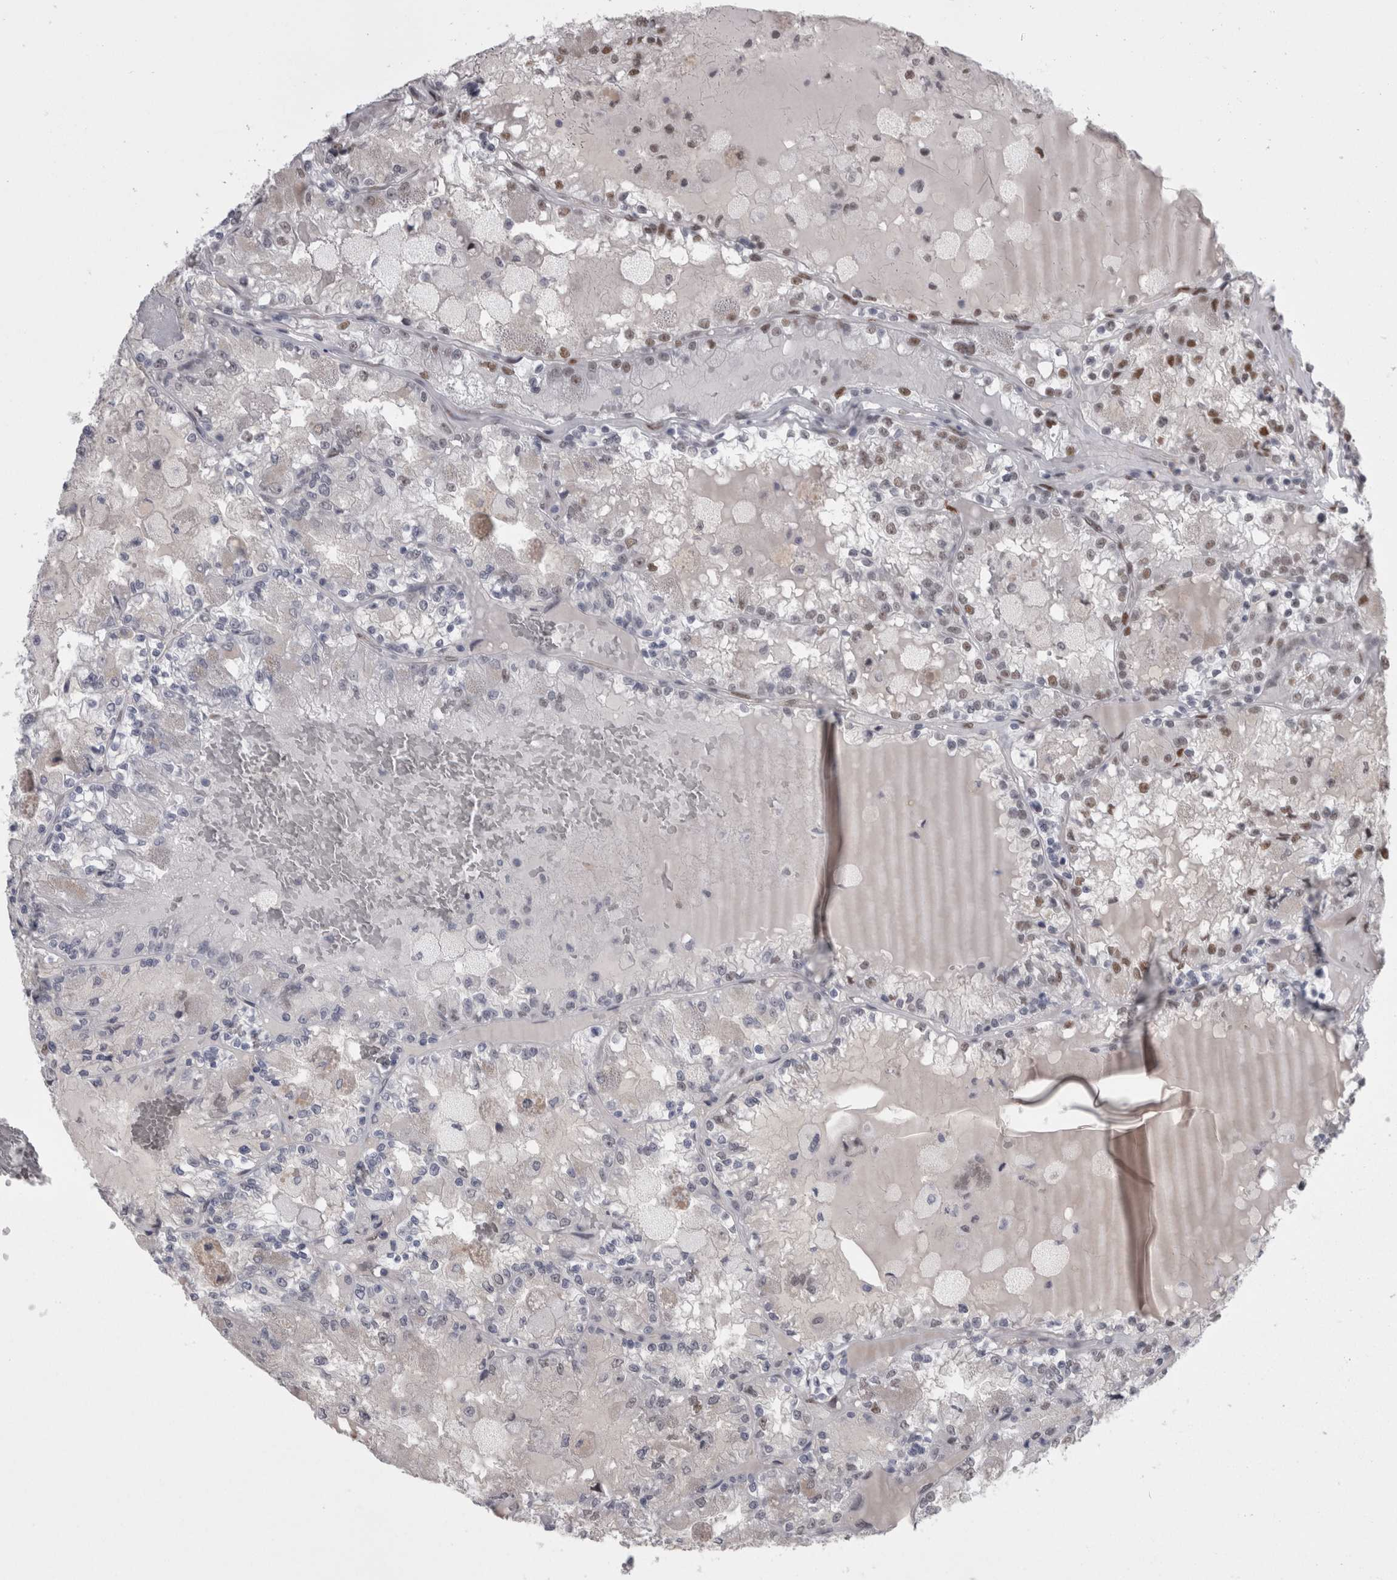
{"staining": {"intensity": "moderate", "quantity": "25%-75%", "location": "nuclear"}, "tissue": "renal cancer", "cell_type": "Tumor cells", "image_type": "cancer", "snomed": [{"axis": "morphology", "description": "Adenocarcinoma, NOS"}, {"axis": "topography", "description": "Kidney"}], "caption": "Tumor cells show medium levels of moderate nuclear positivity in about 25%-75% of cells in human renal adenocarcinoma. (Stains: DAB (3,3'-diaminobenzidine) in brown, nuclei in blue, Microscopy: brightfield microscopy at high magnification).", "gene": "C1orf54", "patient": {"sex": "female", "age": 56}}